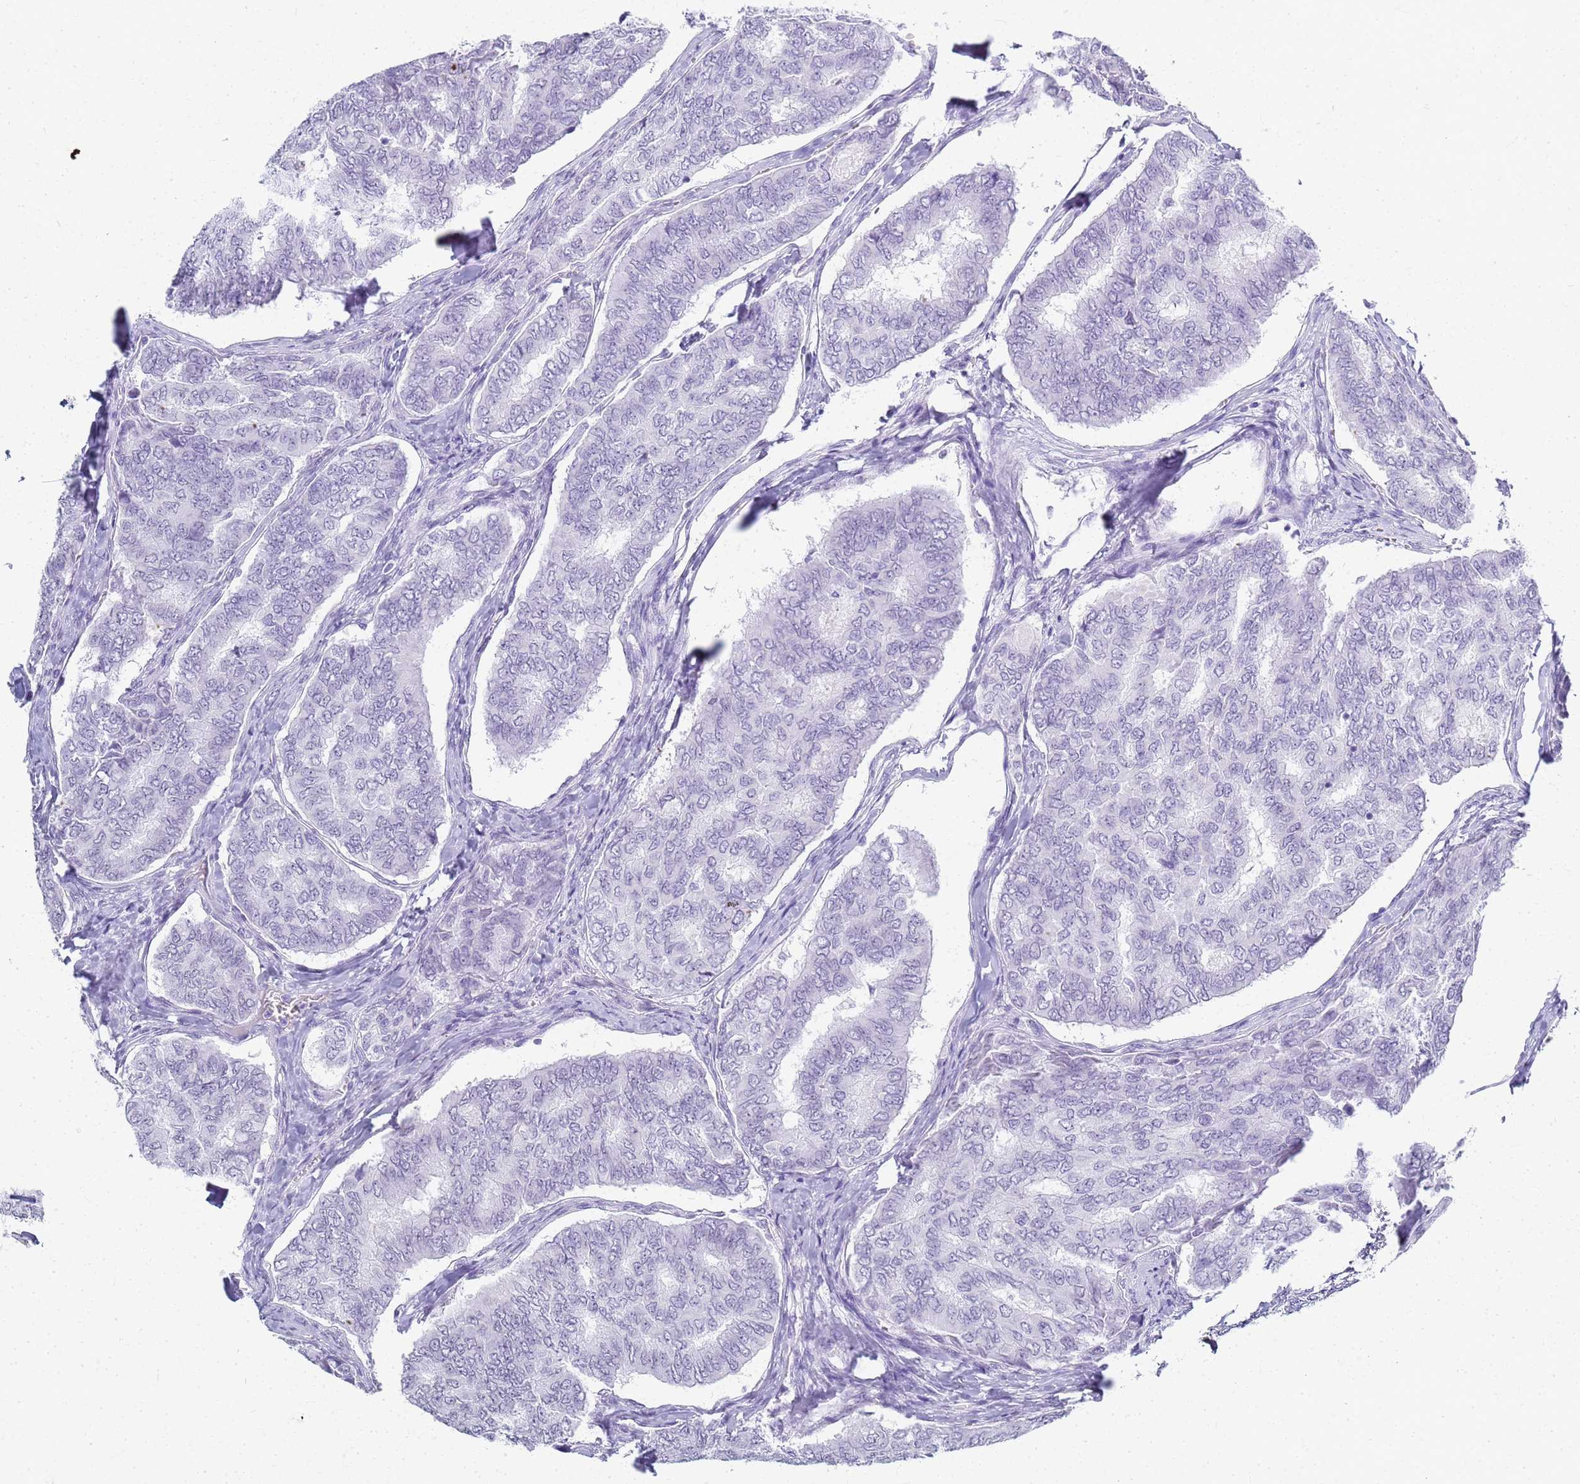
{"staining": {"intensity": "negative", "quantity": "none", "location": "none"}, "tissue": "thyroid cancer", "cell_type": "Tumor cells", "image_type": "cancer", "snomed": [{"axis": "morphology", "description": "Papillary adenocarcinoma, NOS"}, {"axis": "topography", "description": "Thyroid gland"}], "caption": "IHC micrograph of papillary adenocarcinoma (thyroid) stained for a protein (brown), which shows no positivity in tumor cells.", "gene": "SLC7A9", "patient": {"sex": "female", "age": 35}}